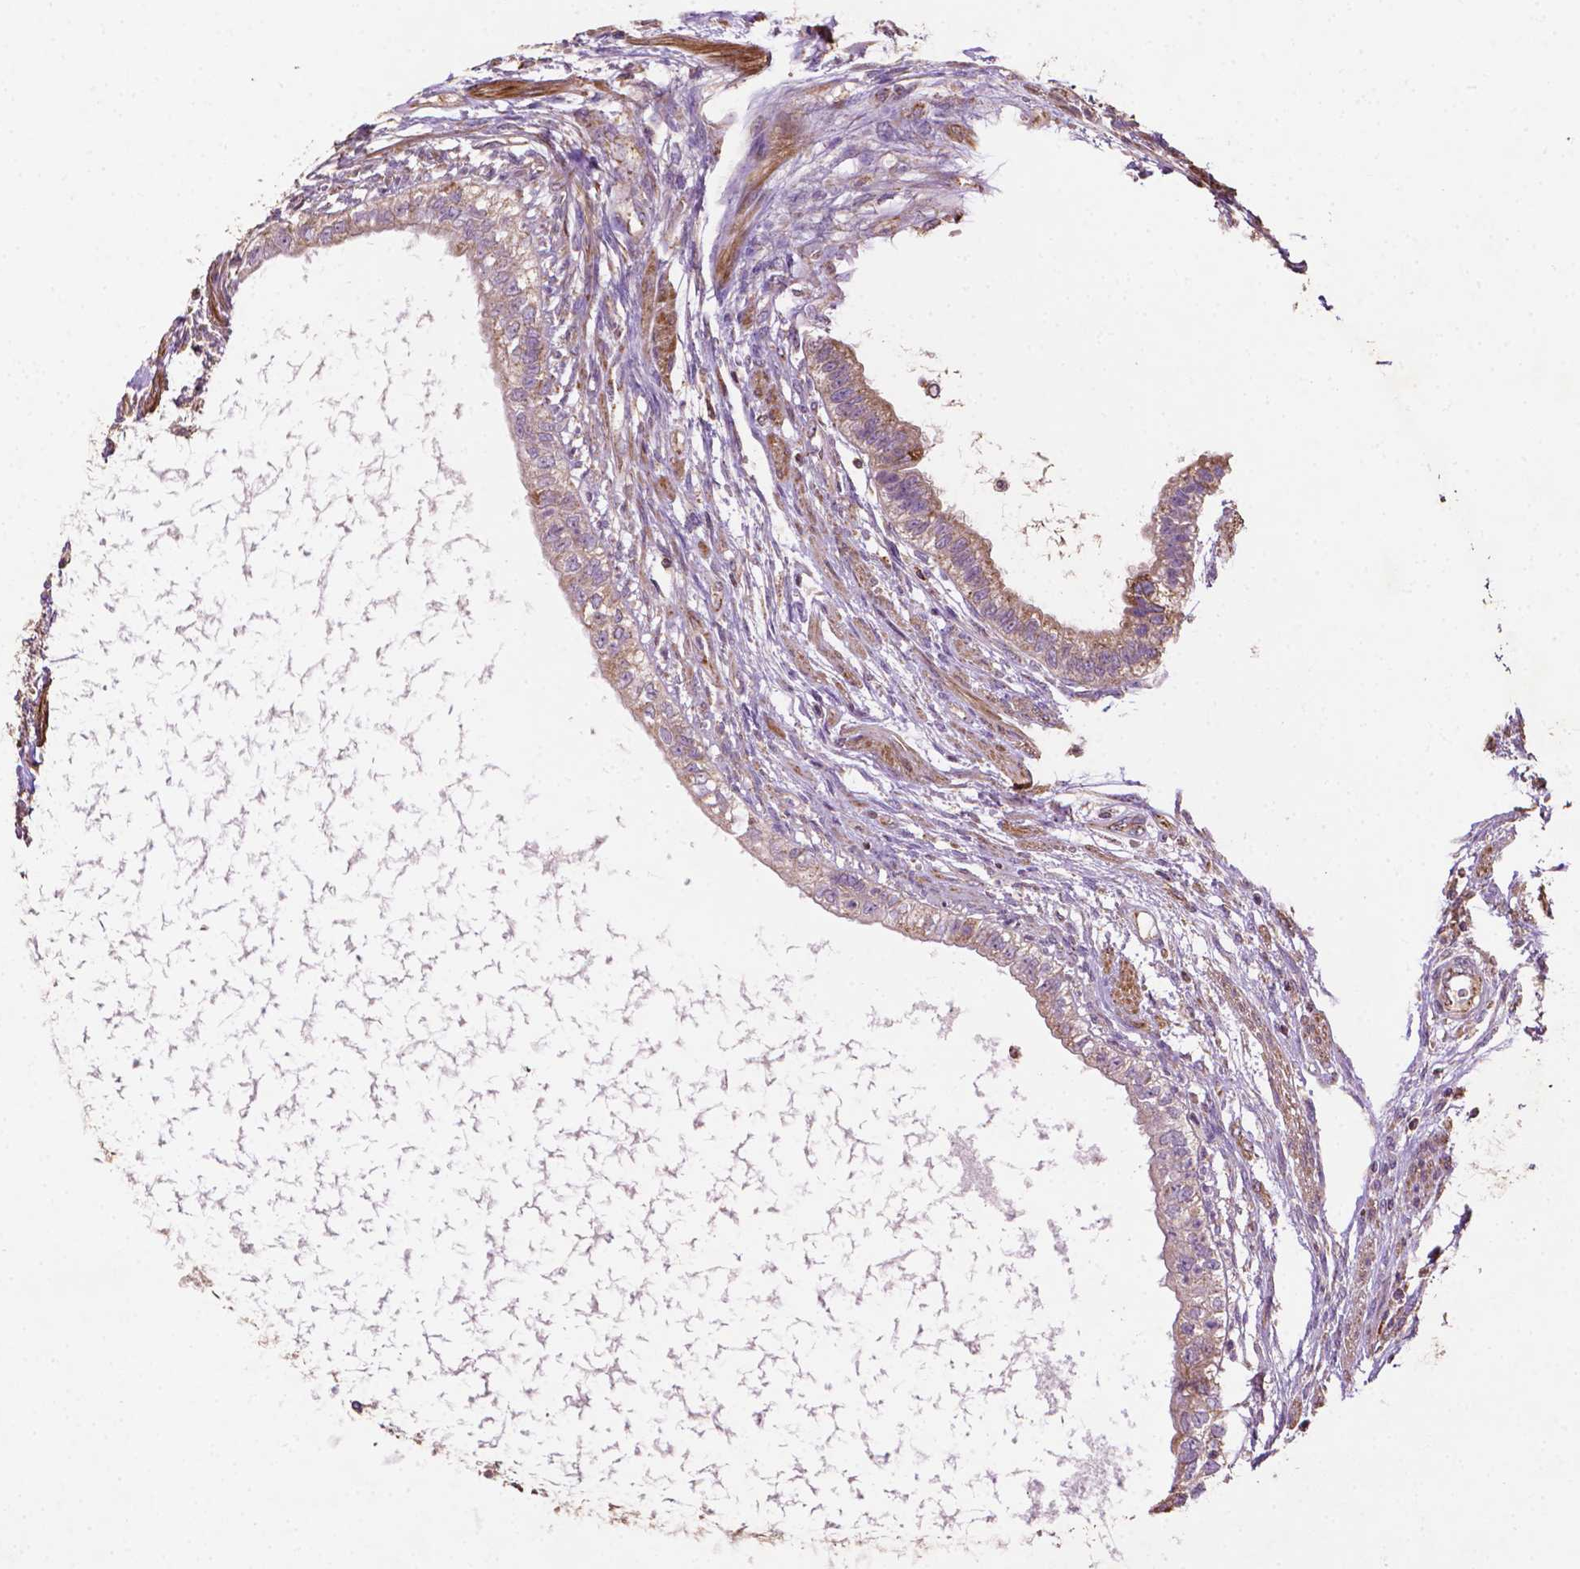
{"staining": {"intensity": "moderate", "quantity": "<25%", "location": "cytoplasmic/membranous"}, "tissue": "testis cancer", "cell_type": "Tumor cells", "image_type": "cancer", "snomed": [{"axis": "morphology", "description": "Carcinoma, Embryonal, NOS"}, {"axis": "topography", "description": "Testis"}], "caption": "About <25% of tumor cells in human testis cancer display moderate cytoplasmic/membranous protein expression as visualized by brown immunohistochemical staining.", "gene": "LRR1", "patient": {"sex": "male", "age": 26}}